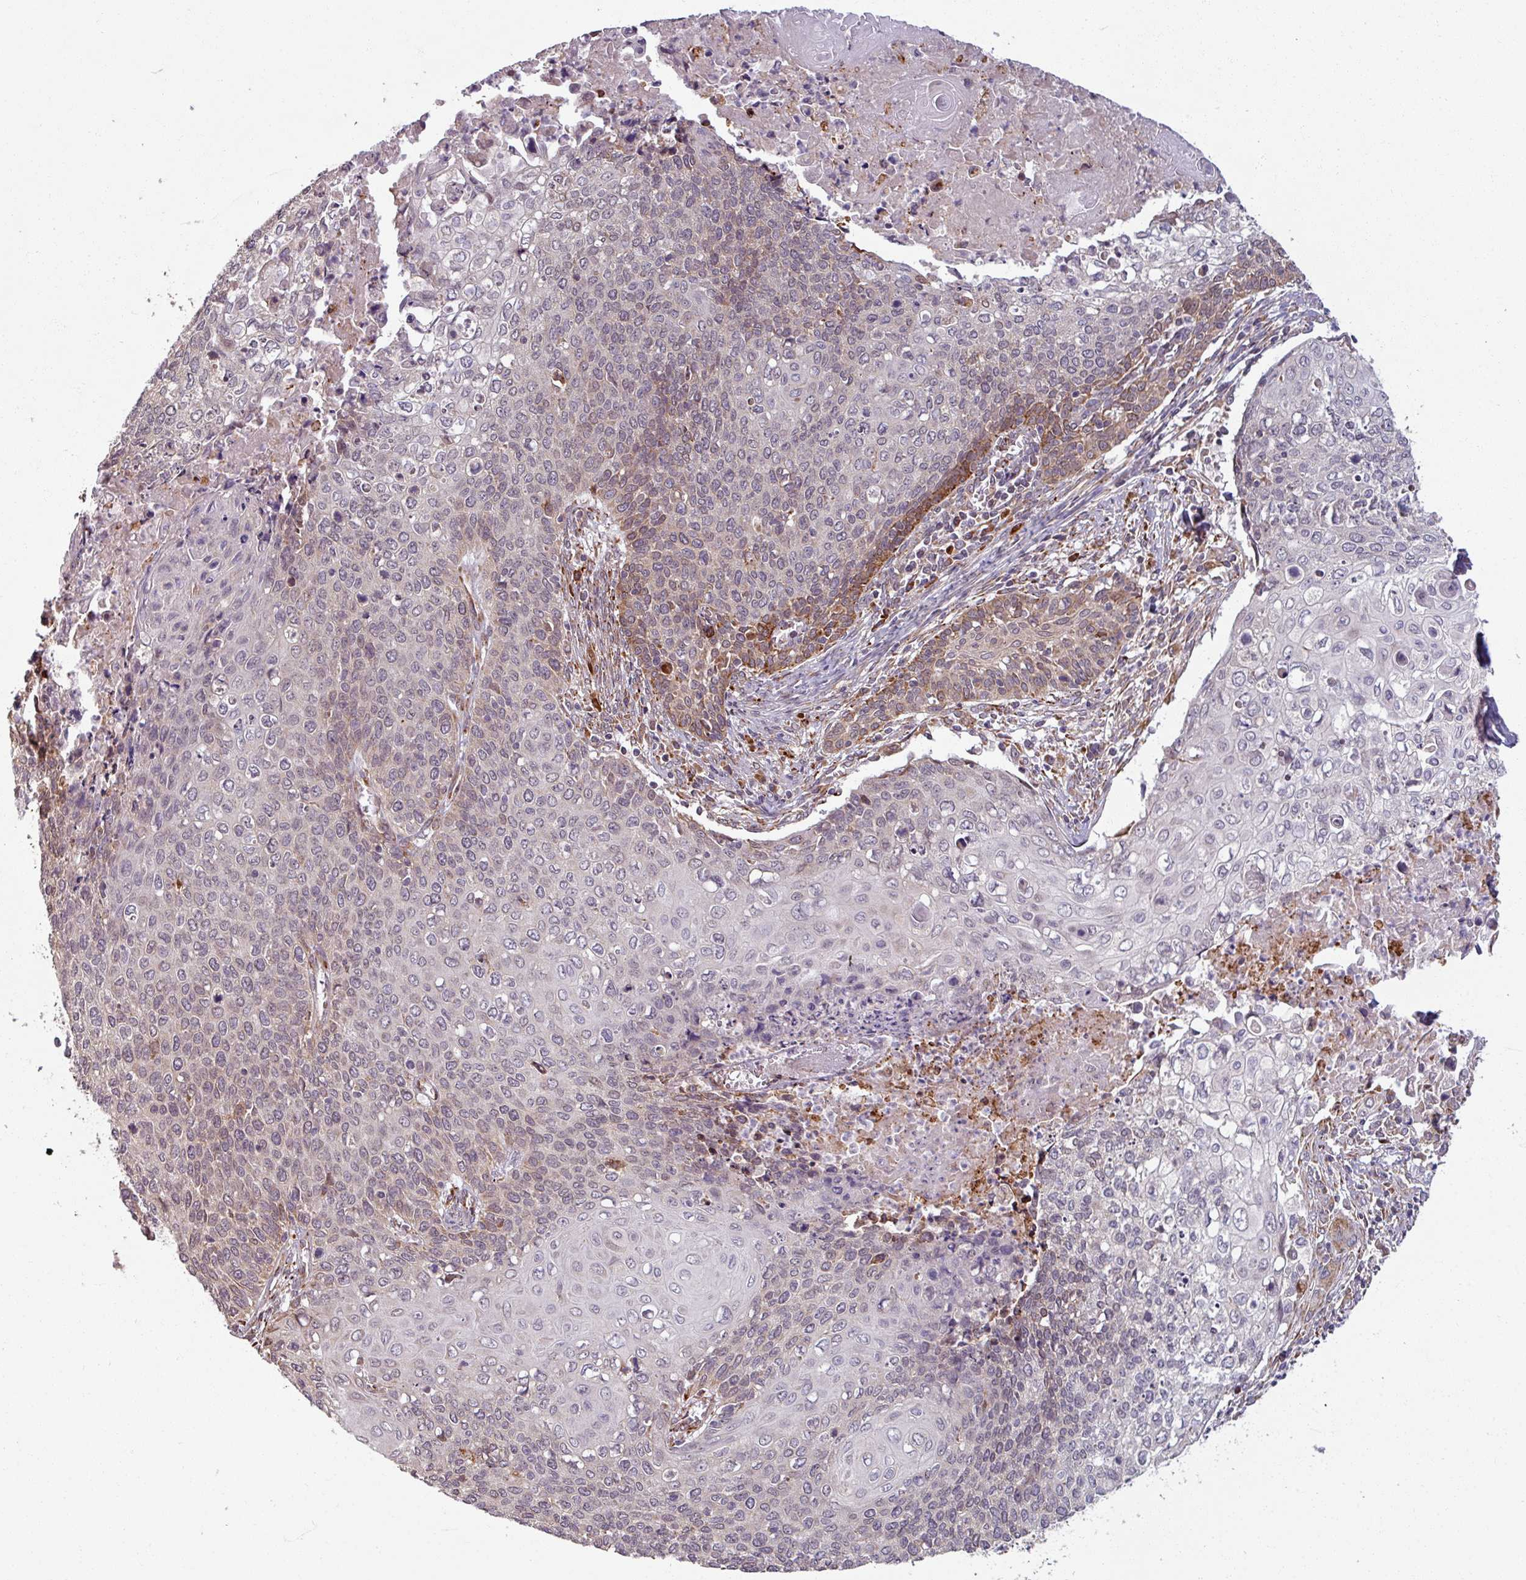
{"staining": {"intensity": "moderate", "quantity": "<25%", "location": "cytoplasmic/membranous"}, "tissue": "cervical cancer", "cell_type": "Tumor cells", "image_type": "cancer", "snomed": [{"axis": "morphology", "description": "Squamous cell carcinoma, NOS"}, {"axis": "topography", "description": "Cervix"}], "caption": "Brown immunohistochemical staining in human cervical squamous cell carcinoma displays moderate cytoplasmic/membranous staining in about <25% of tumor cells. The staining was performed using DAB (3,3'-diaminobenzidine) to visualize the protein expression in brown, while the nuclei were stained in blue with hematoxylin (Magnification: 20x).", "gene": "MAGT1", "patient": {"sex": "female", "age": 39}}